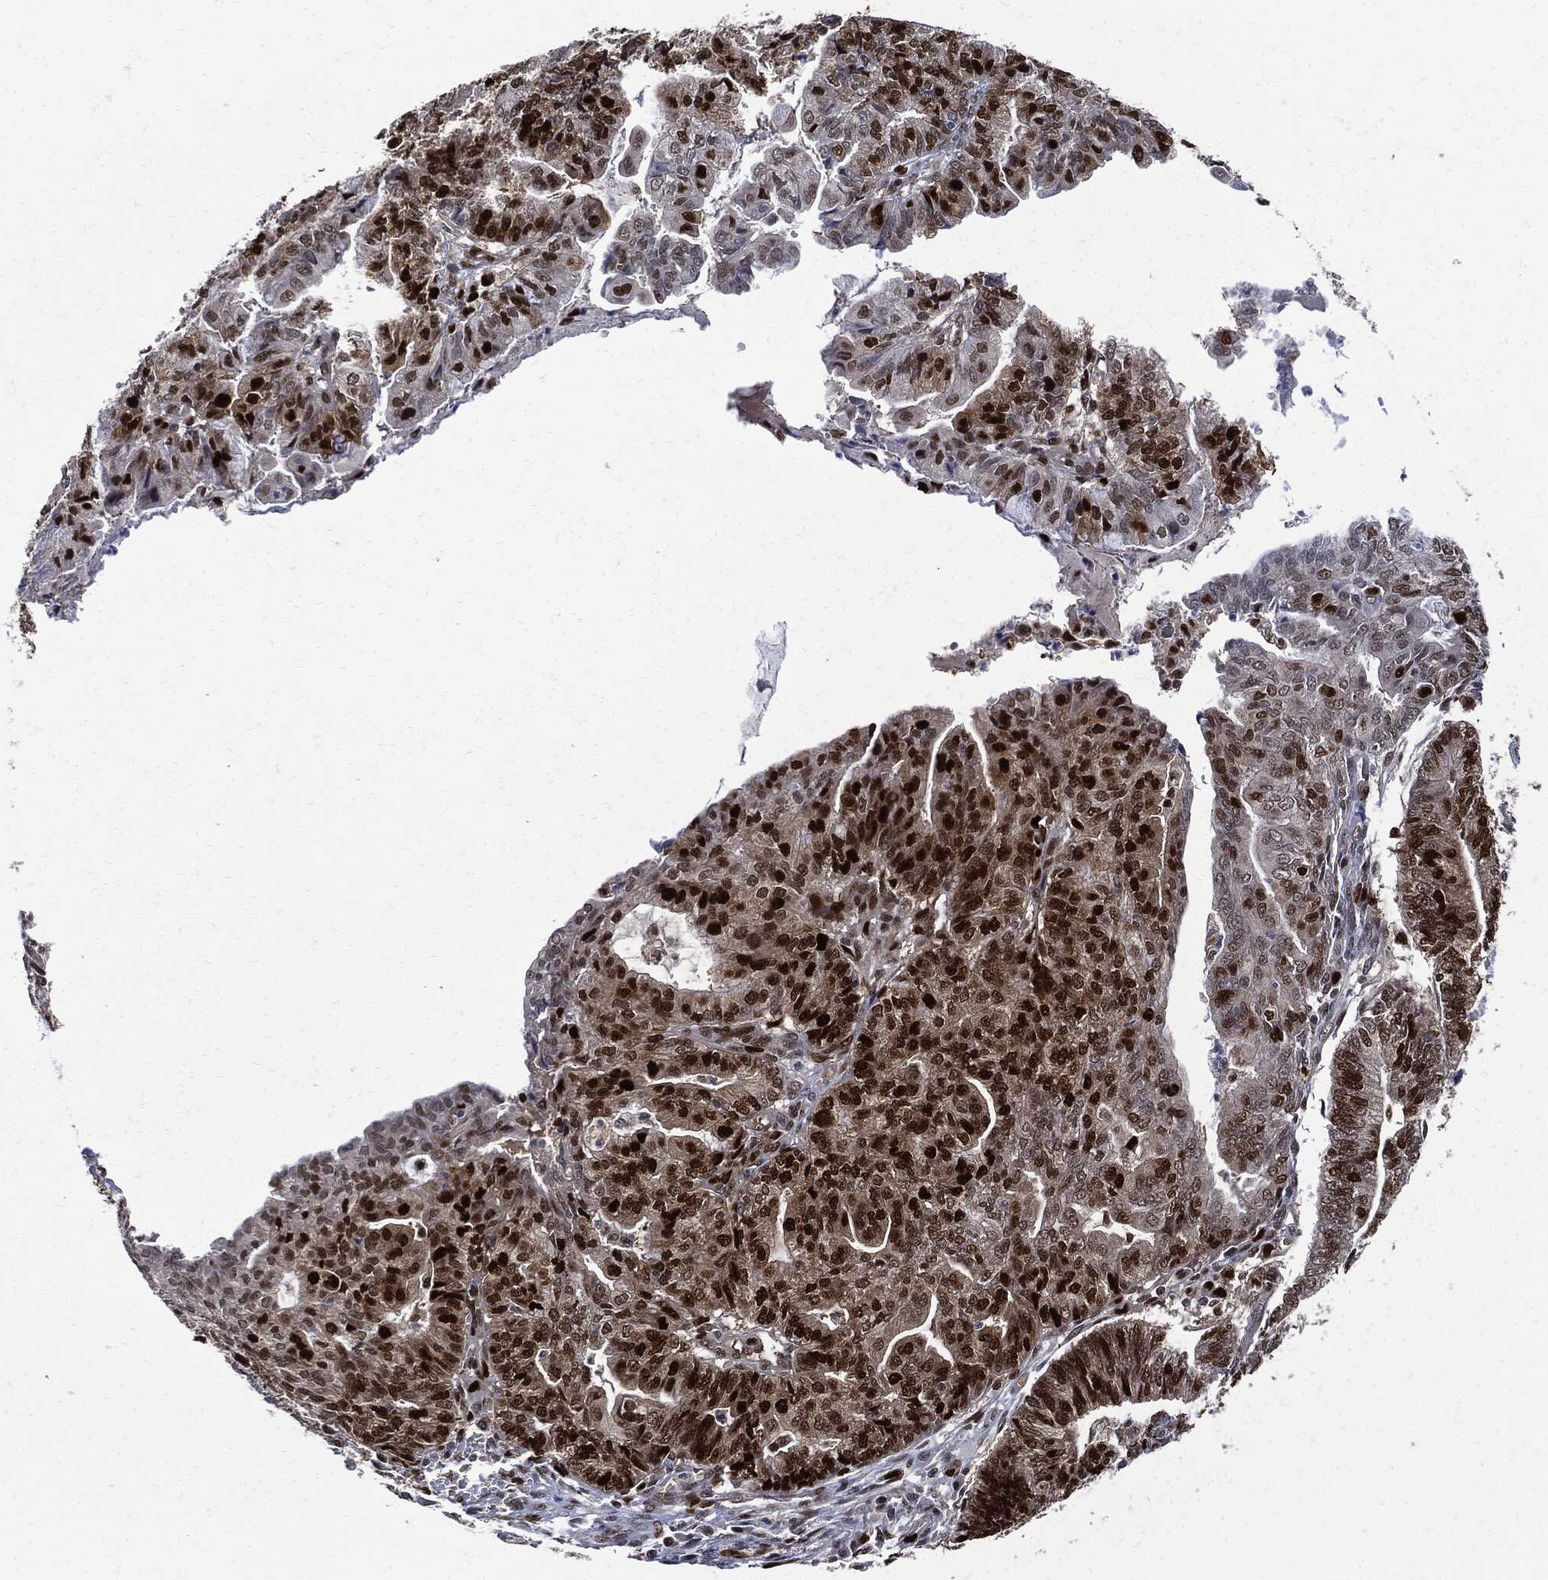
{"staining": {"intensity": "strong", "quantity": ">75%", "location": "nuclear"}, "tissue": "endometrial cancer", "cell_type": "Tumor cells", "image_type": "cancer", "snomed": [{"axis": "morphology", "description": "Adenocarcinoma, NOS"}, {"axis": "topography", "description": "Endometrium"}], "caption": "Immunohistochemistry (IHC) (DAB) staining of endometrial cancer (adenocarcinoma) reveals strong nuclear protein staining in approximately >75% of tumor cells.", "gene": "PCNA", "patient": {"sex": "female", "age": 82}}